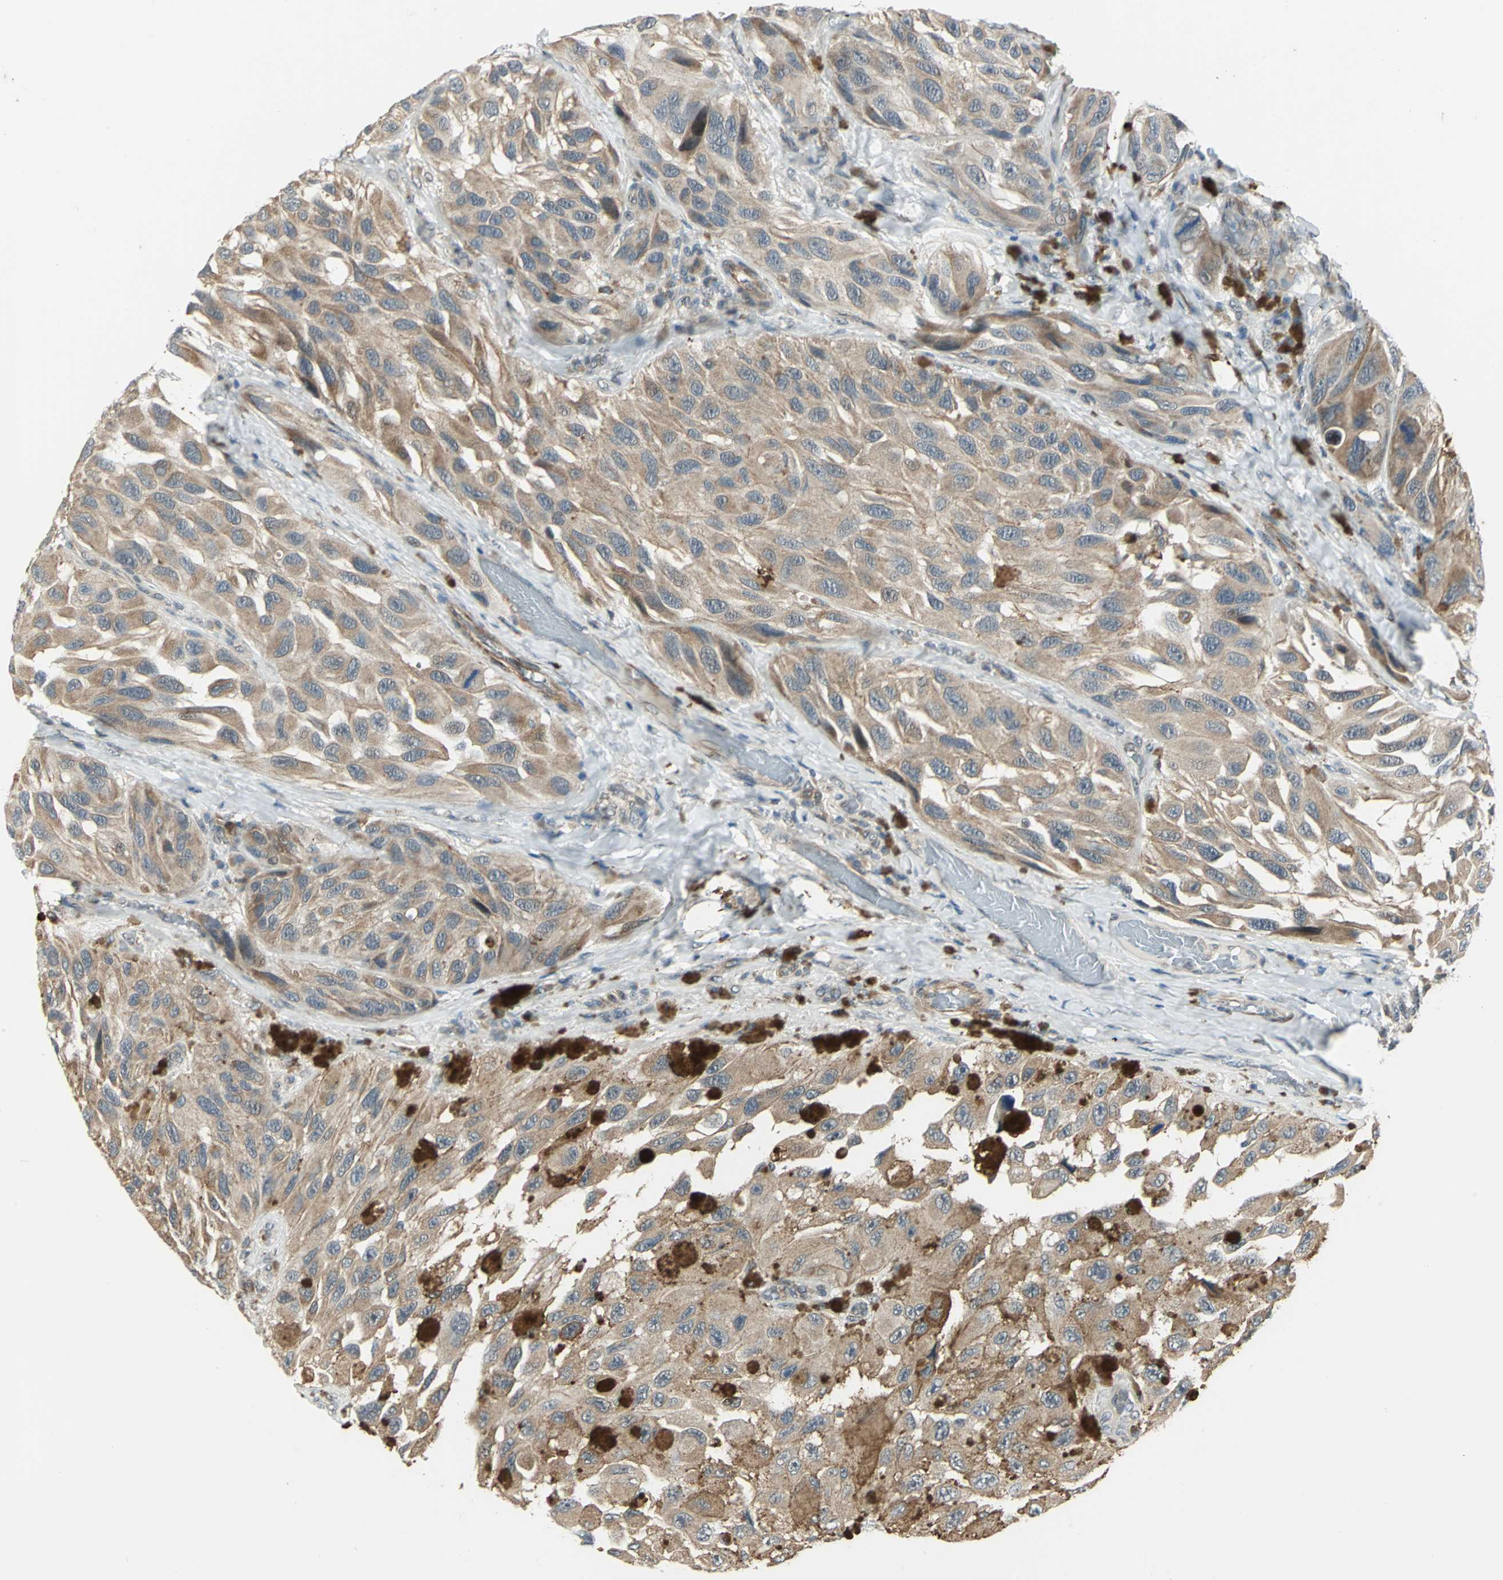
{"staining": {"intensity": "weak", "quantity": ">75%", "location": "cytoplasmic/membranous"}, "tissue": "melanoma", "cell_type": "Tumor cells", "image_type": "cancer", "snomed": [{"axis": "morphology", "description": "Malignant melanoma, NOS"}, {"axis": "topography", "description": "Skin"}], "caption": "Tumor cells exhibit weak cytoplasmic/membranous positivity in approximately >75% of cells in malignant melanoma. The staining is performed using DAB (3,3'-diaminobenzidine) brown chromogen to label protein expression. The nuclei are counter-stained blue using hematoxylin.", "gene": "PLAGL2", "patient": {"sex": "female", "age": 73}}